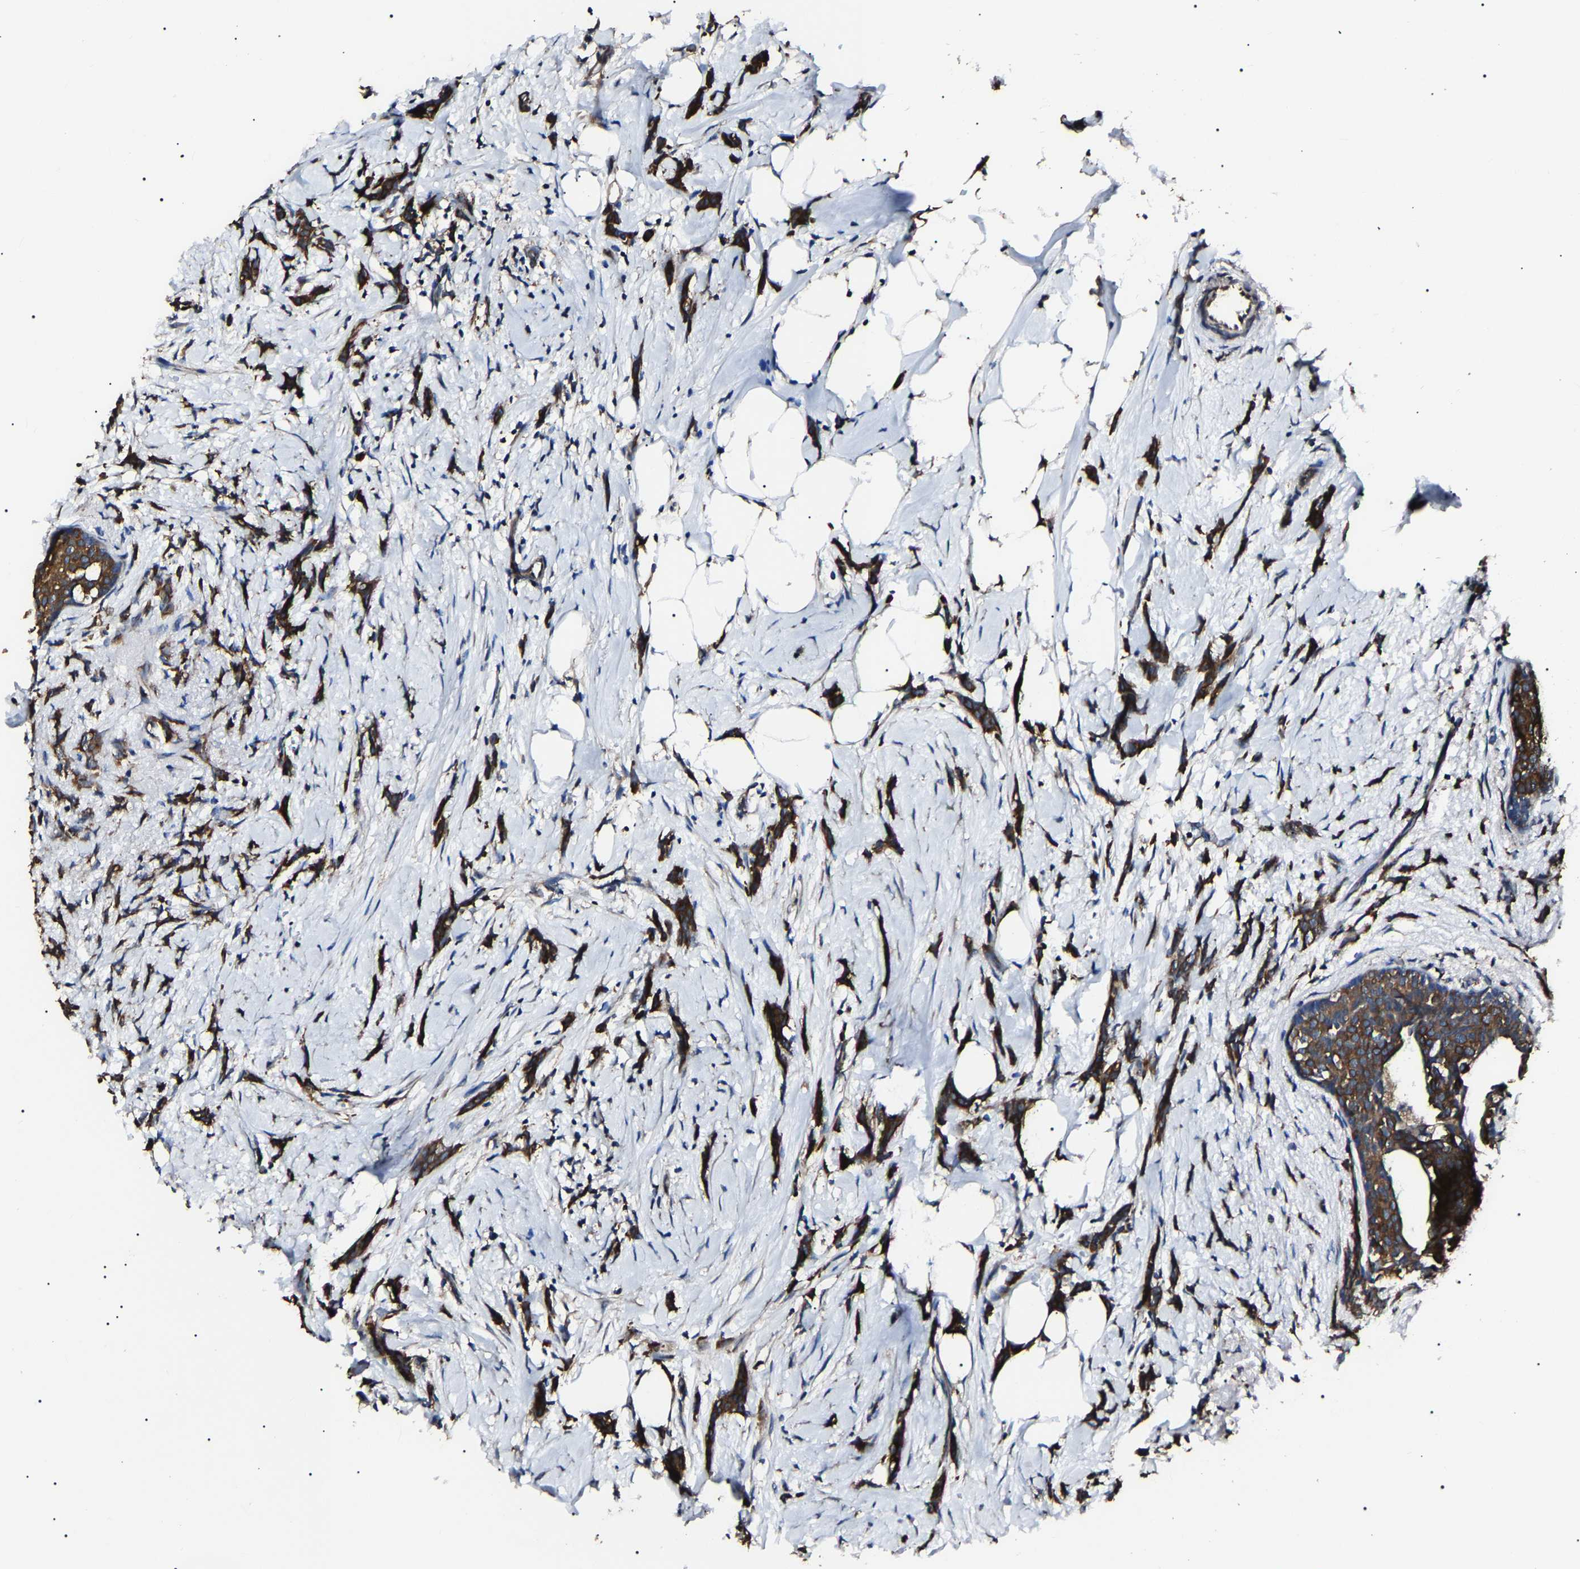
{"staining": {"intensity": "strong", "quantity": ">75%", "location": "cytoplasmic/membranous"}, "tissue": "breast cancer", "cell_type": "Tumor cells", "image_type": "cancer", "snomed": [{"axis": "morphology", "description": "Lobular carcinoma, in situ"}, {"axis": "morphology", "description": "Lobular carcinoma"}, {"axis": "topography", "description": "Breast"}], "caption": "A photomicrograph showing strong cytoplasmic/membranous positivity in about >75% of tumor cells in breast cancer, as visualized by brown immunohistochemical staining.", "gene": "CCT8", "patient": {"sex": "female", "age": 41}}